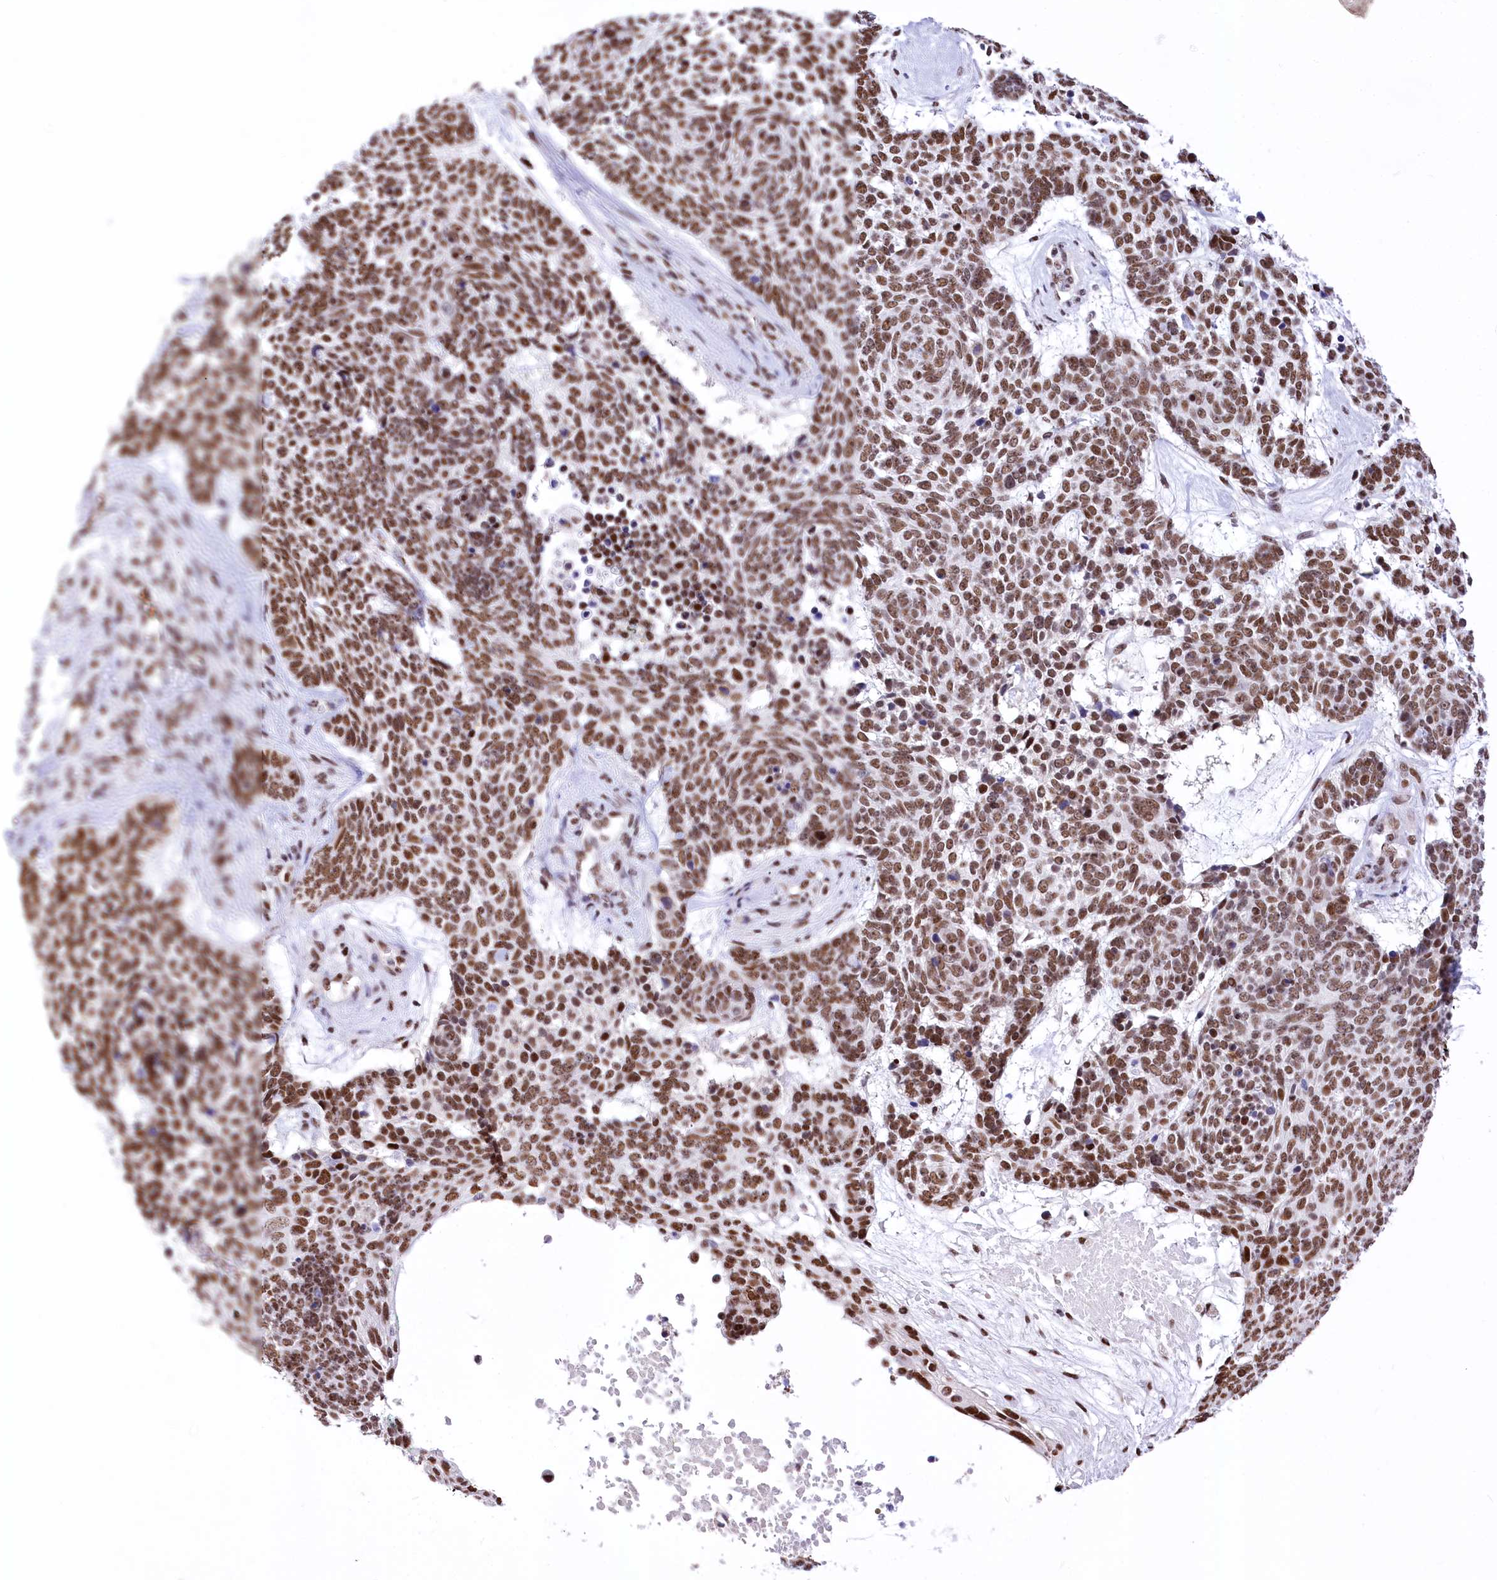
{"staining": {"intensity": "moderate", "quantity": ">75%", "location": "nuclear"}, "tissue": "skin cancer", "cell_type": "Tumor cells", "image_type": "cancer", "snomed": [{"axis": "morphology", "description": "Basal cell carcinoma"}, {"axis": "topography", "description": "Skin"}], "caption": "Immunohistochemical staining of human skin basal cell carcinoma shows moderate nuclear protein positivity in about >75% of tumor cells. The staining is performed using DAB (3,3'-diaminobenzidine) brown chromogen to label protein expression. The nuclei are counter-stained blue using hematoxylin.", "gene": "POU4F3", "patient": {"sex": "female", "age": 81}}